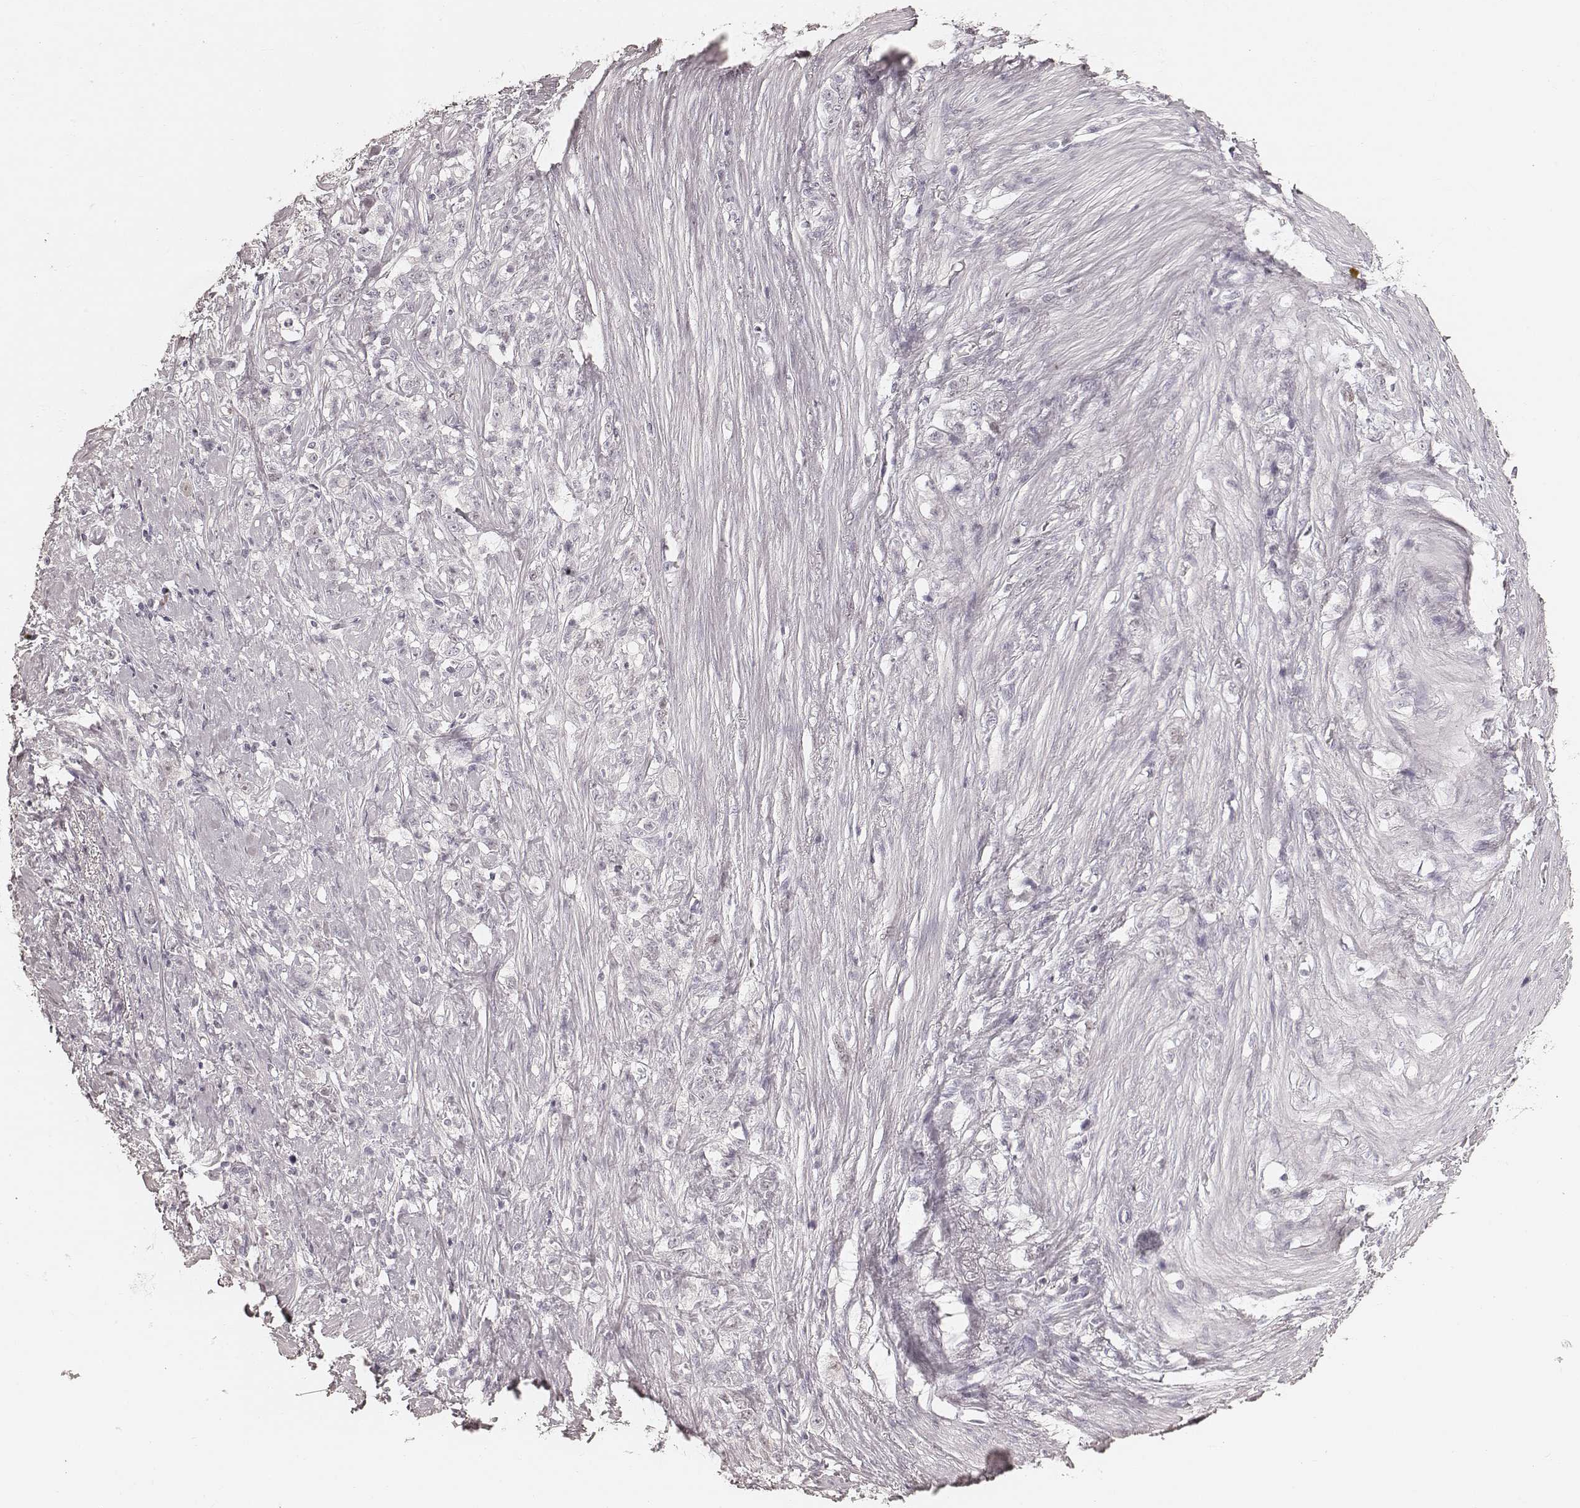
{"staining": {"intensity": "negative", "quantity": "none", "location": "none"}, "tissue": "stomach cancer", "cell_type": "Tumor cells", "image_type": "cancer", "snomed": [{"axis": "morphology", "description": "Adenocarcinoma, NOS"}, {"axis": "topography", "description": "Stomach, lower"}], "caption": "The histopathology image displays no significant expression in tumor cells of stomach cancer.", "gene": "TEX37", "patient": {"sex": "male", "age": 88}}